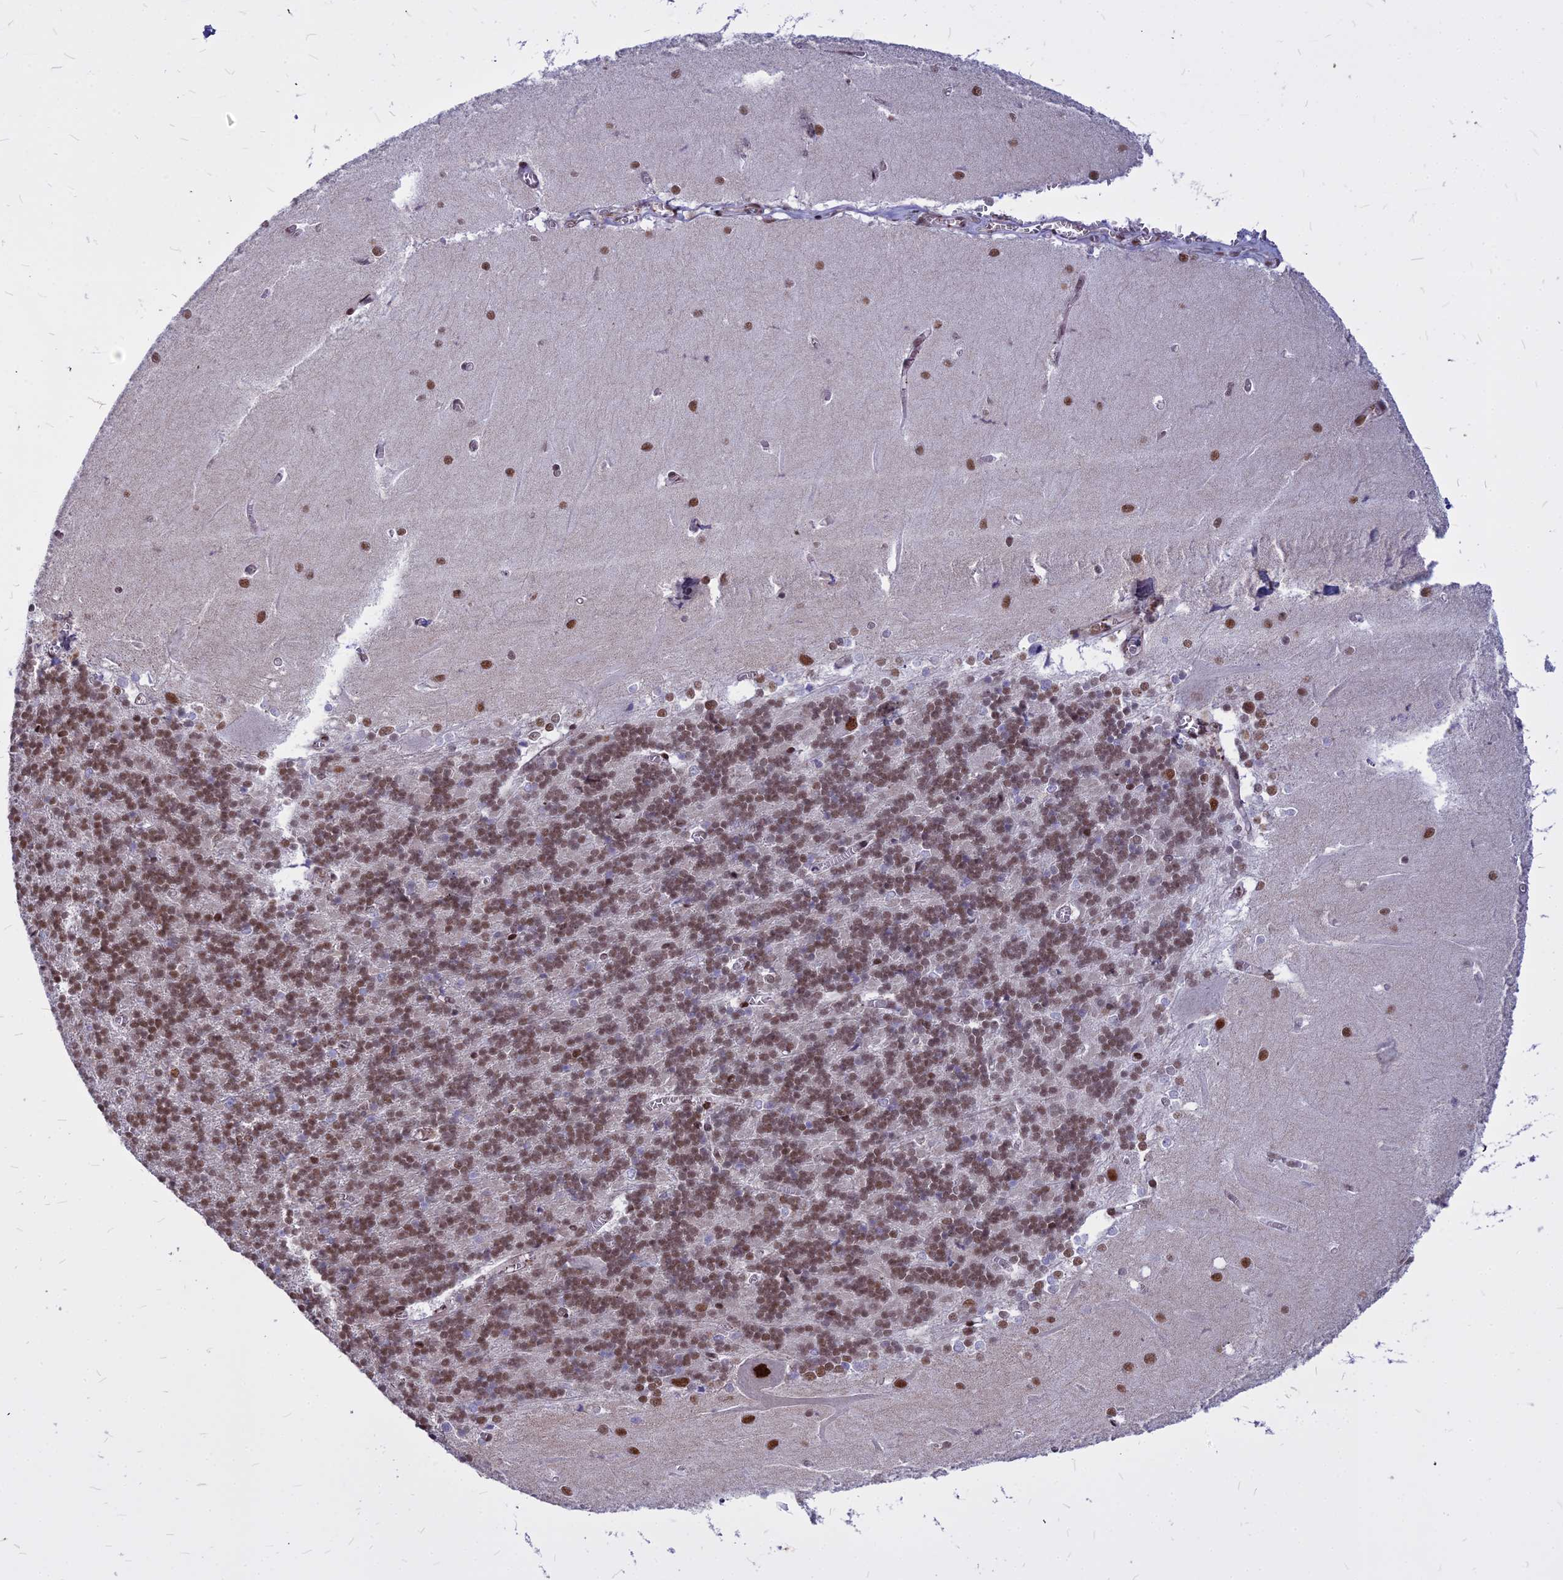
{"staining": {"intensity": "strong", "quantity": ">75%", "location": "nuclear"}, "tissue": "cerebellum", "cell_type": "Cells in granular layer", "image_type": "normal", "snomed": [{"axis": "morphology", "description": "Normal tissue, NOS"}, {"axis": "topography", "description": "Cerebellum"}], "caption": "This micrograph demonstrates IHC staining of normal human cerebellum, with high strong nuclear expression in approximately >75% of cells in granular layer.", "gene": "ALG10B", "patient": {"sex": "male", "age": 37}}